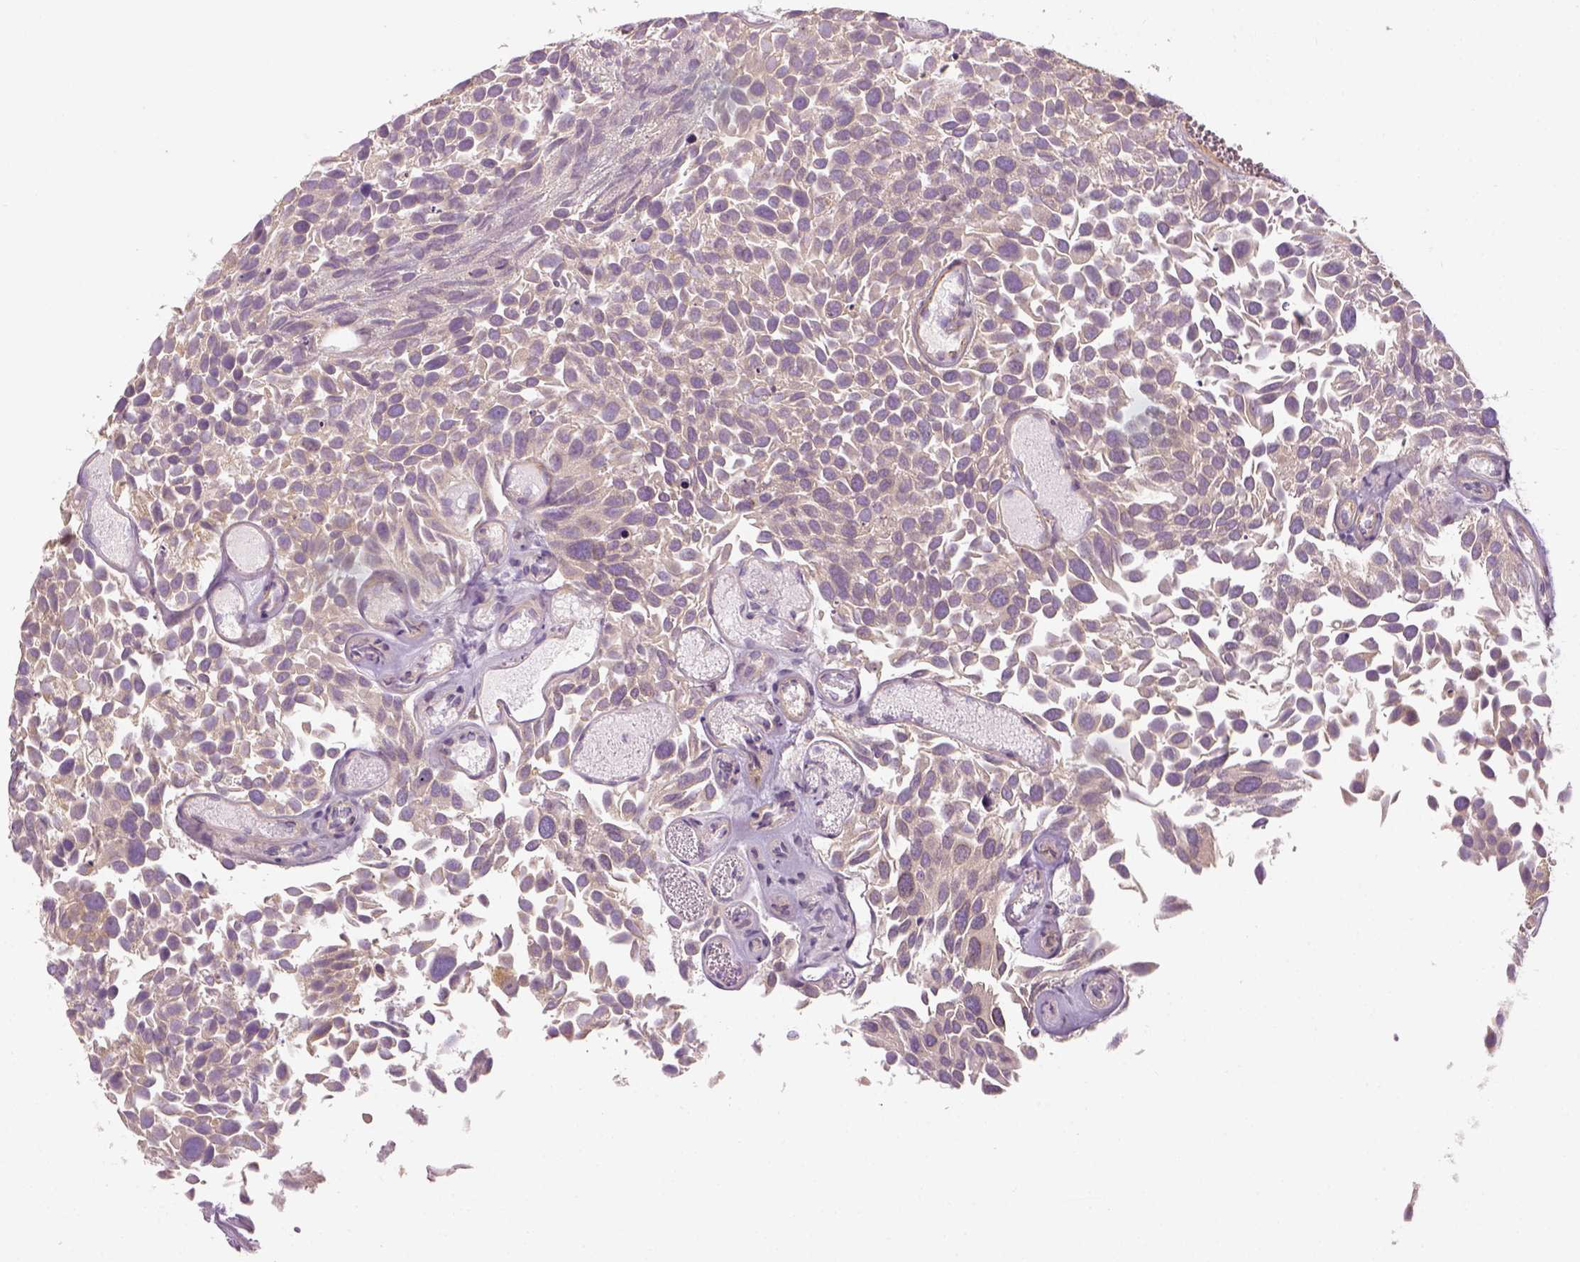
{"staining": {"intensity": "weak", "quantity": "<25%", "location": "cytoplasmic/membranous"}, "tissue": "urothelial cancer", "cell_type": "Tumor cells", "image_type": "cancer", "snomed": [{"axis": "morphology", "description": "Urothelial carcinoma, Low grade"}, {"axis": "topography", "description": "Urinary bladder"}], "caption": "Urothelial carcinoma (low-grade) was stained to show a protein in brown. There is no significant expression in tumor cells.", "gene": "PAIP1", "patient": {"sex": "female", "age": 69}}